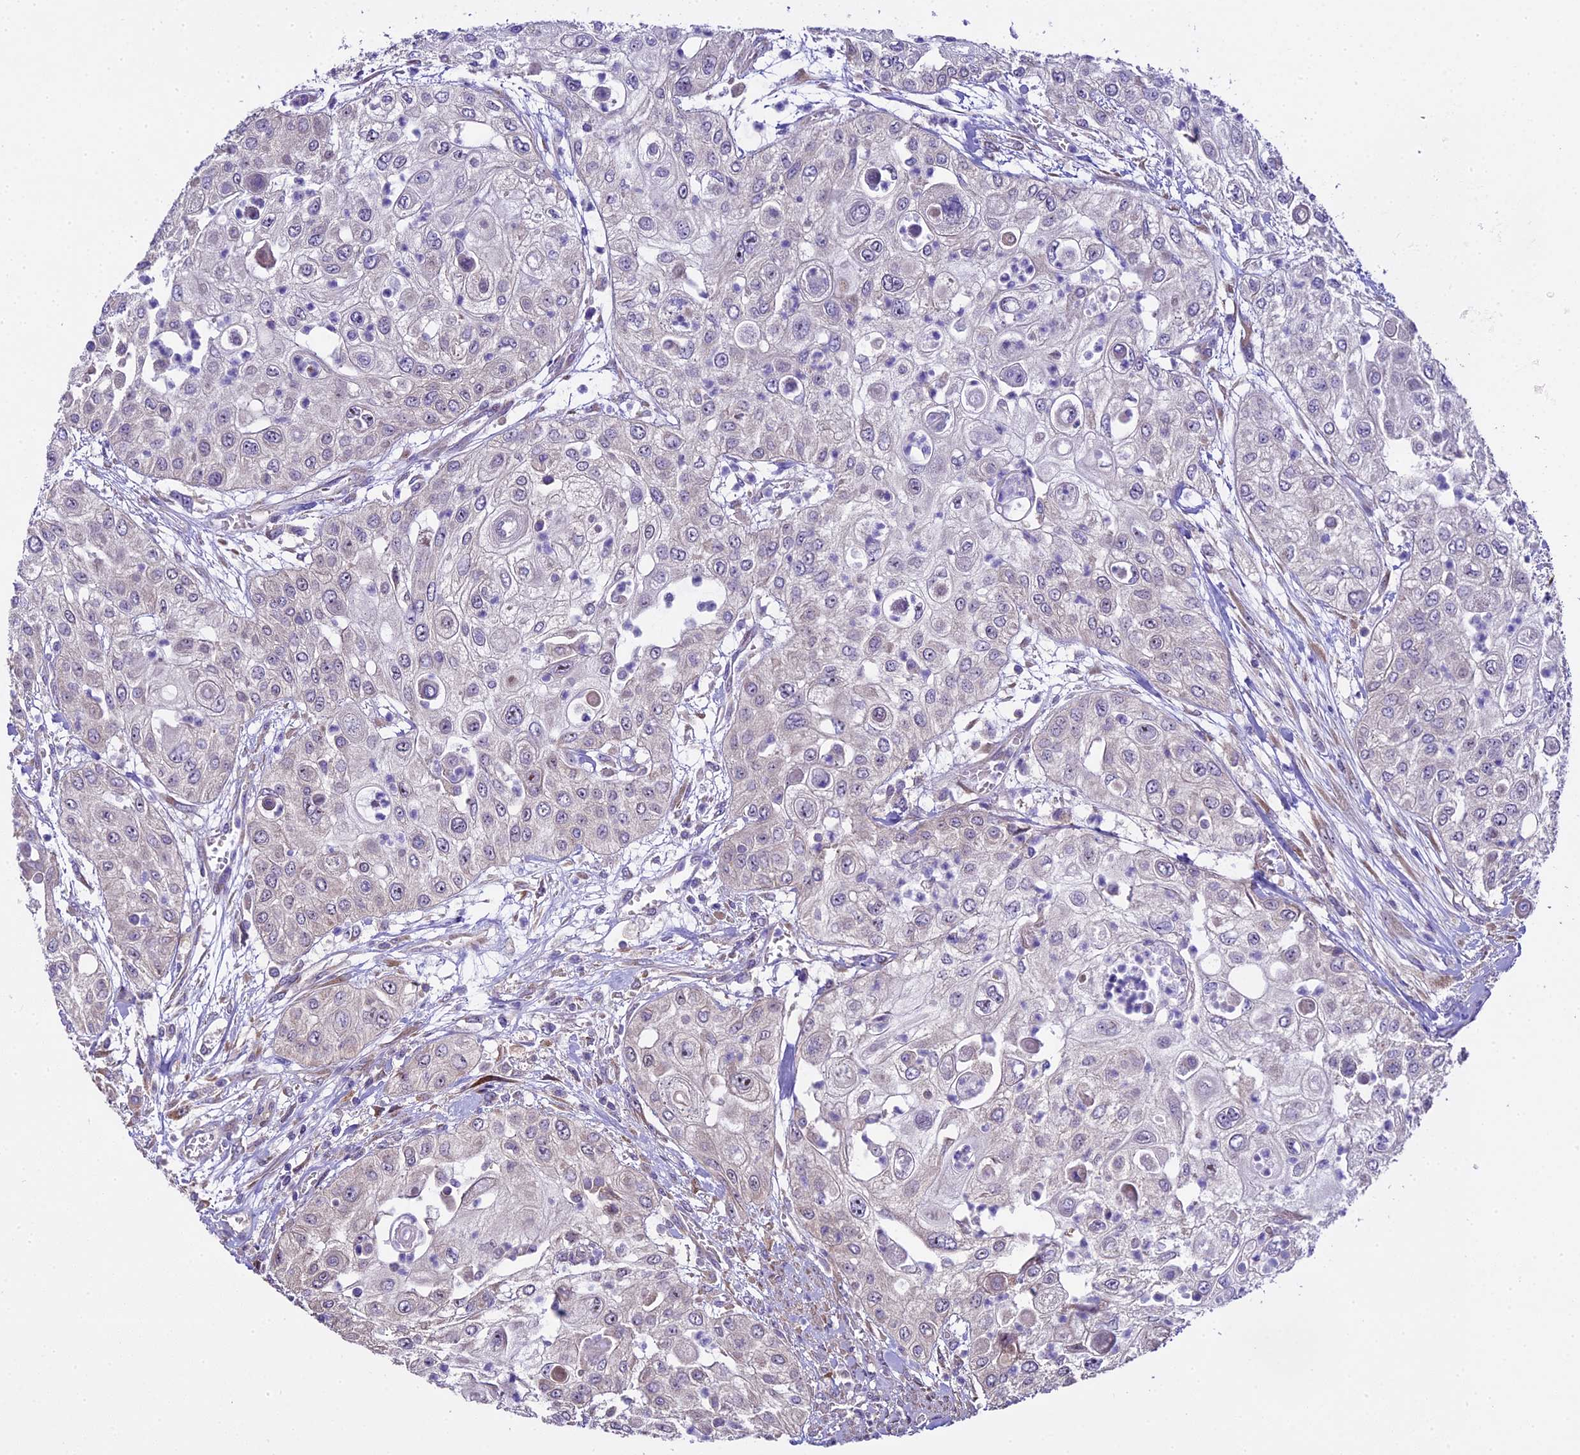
{"staining": {"intensity": "negative", "quantity": "none", "location": "none"}, "tissue": "urothelial cancer", "cell_type": "Tumor cells", "image_type": "cancer", "snomed": [{"axis": "morphology", "description": "Urothelial carcinoma, High grade"}, {"axis": "topography", "description": "Urinary bladder"}], "caption": "Tumor cells are negative for brown protein staining in urothelial carcinoma (high-grade).", "gene": "SPIRE1", "patient": {"sex": "female", "age": 79}}